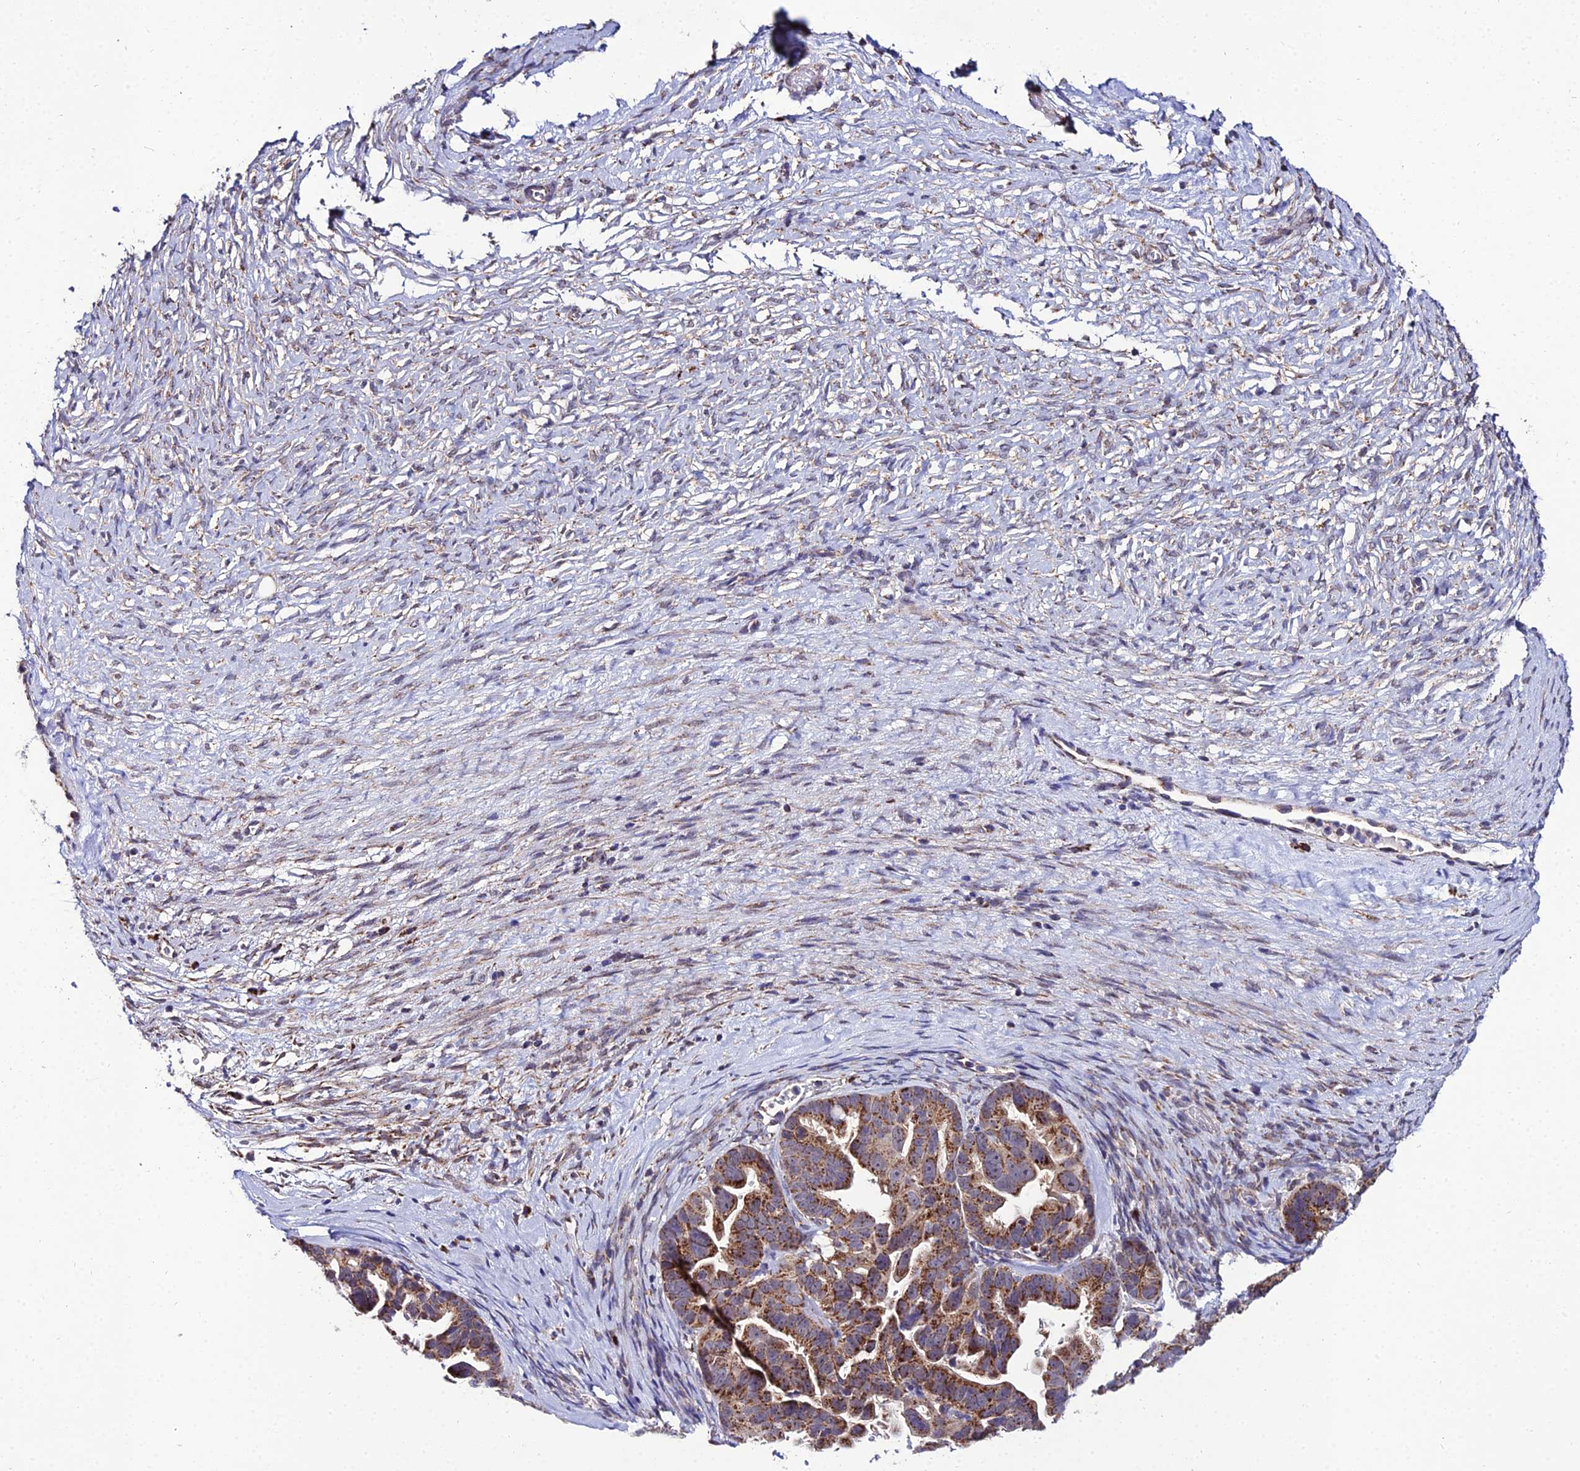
{"staining": {"intensity": "strong", "quantity": ">75%", "location": "cytoplasmic/membranous"}, "tissue": "ovarian cancer", "cell_type": "Tumor cells", "image_type": "cancer", "snomed": [{"axis": "morphology", "description": "Cystadenocarcinoma, serous, NOS"}, {"axis": "topography", "description": "Ovary"}], "caption": "The micrograph displays immunohistochemical staining of ovarian serous cystadenocarcinoma. There is strong cytoplasmic/membranous staining is appreciated in approximately >75% of tumor cells. (DAB = brown stain, brightfield microscopy at high magnification).", "gene": "PSMD2", "patient": {"sex": "female", "age": 56}}